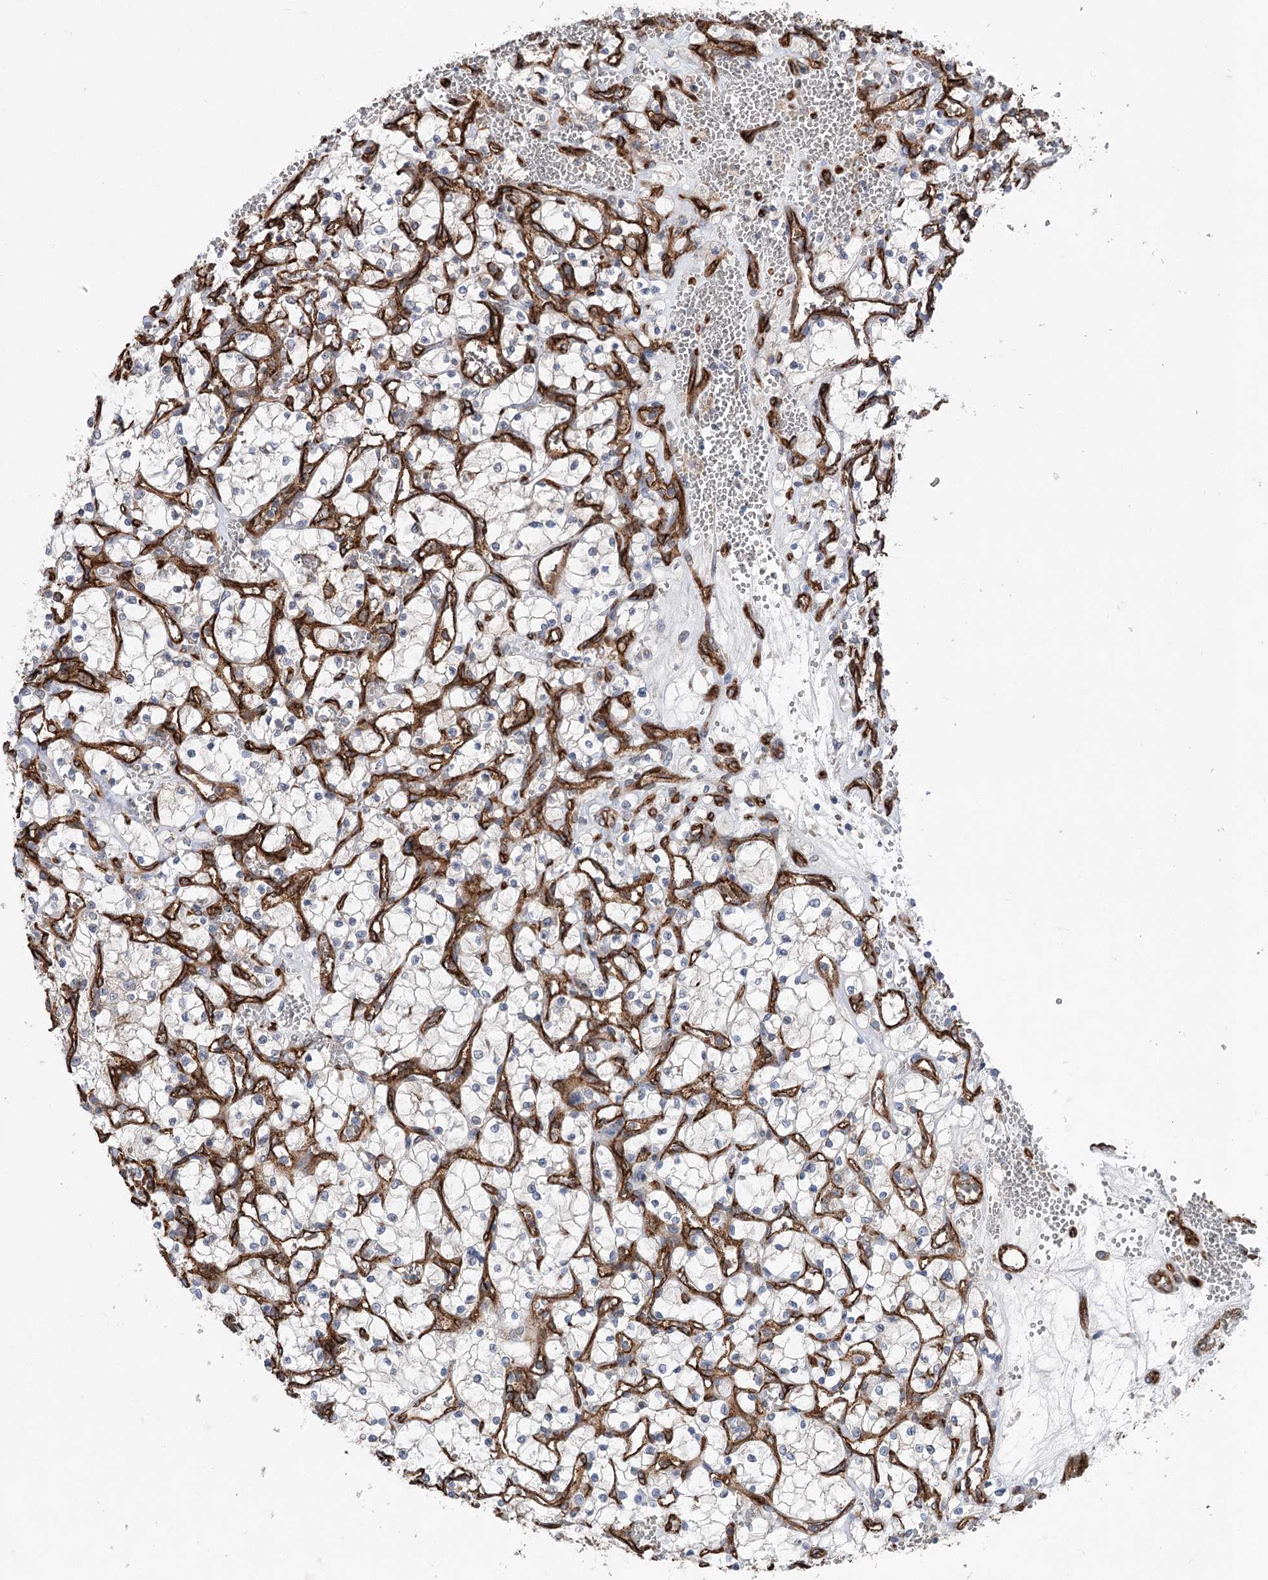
{"staining": {"intensity": "negative", "quantity": "none", "location": "none"}, "tissue": "renal cancer", "cell_type": "Tumor cells", "image_type": "cancer", "snomed": [{"axis": "morphology", "description": "Adenocarcinoma, NOS"}, {"axis": "topography", "description": "Kidney"}], "caption": "Histopathology image shows no protein positivity in tumor cells of adenocarcinoma (renal) tissue.", "gene": "MTPAP", "patient": {"sex": "female", "age": 69}}